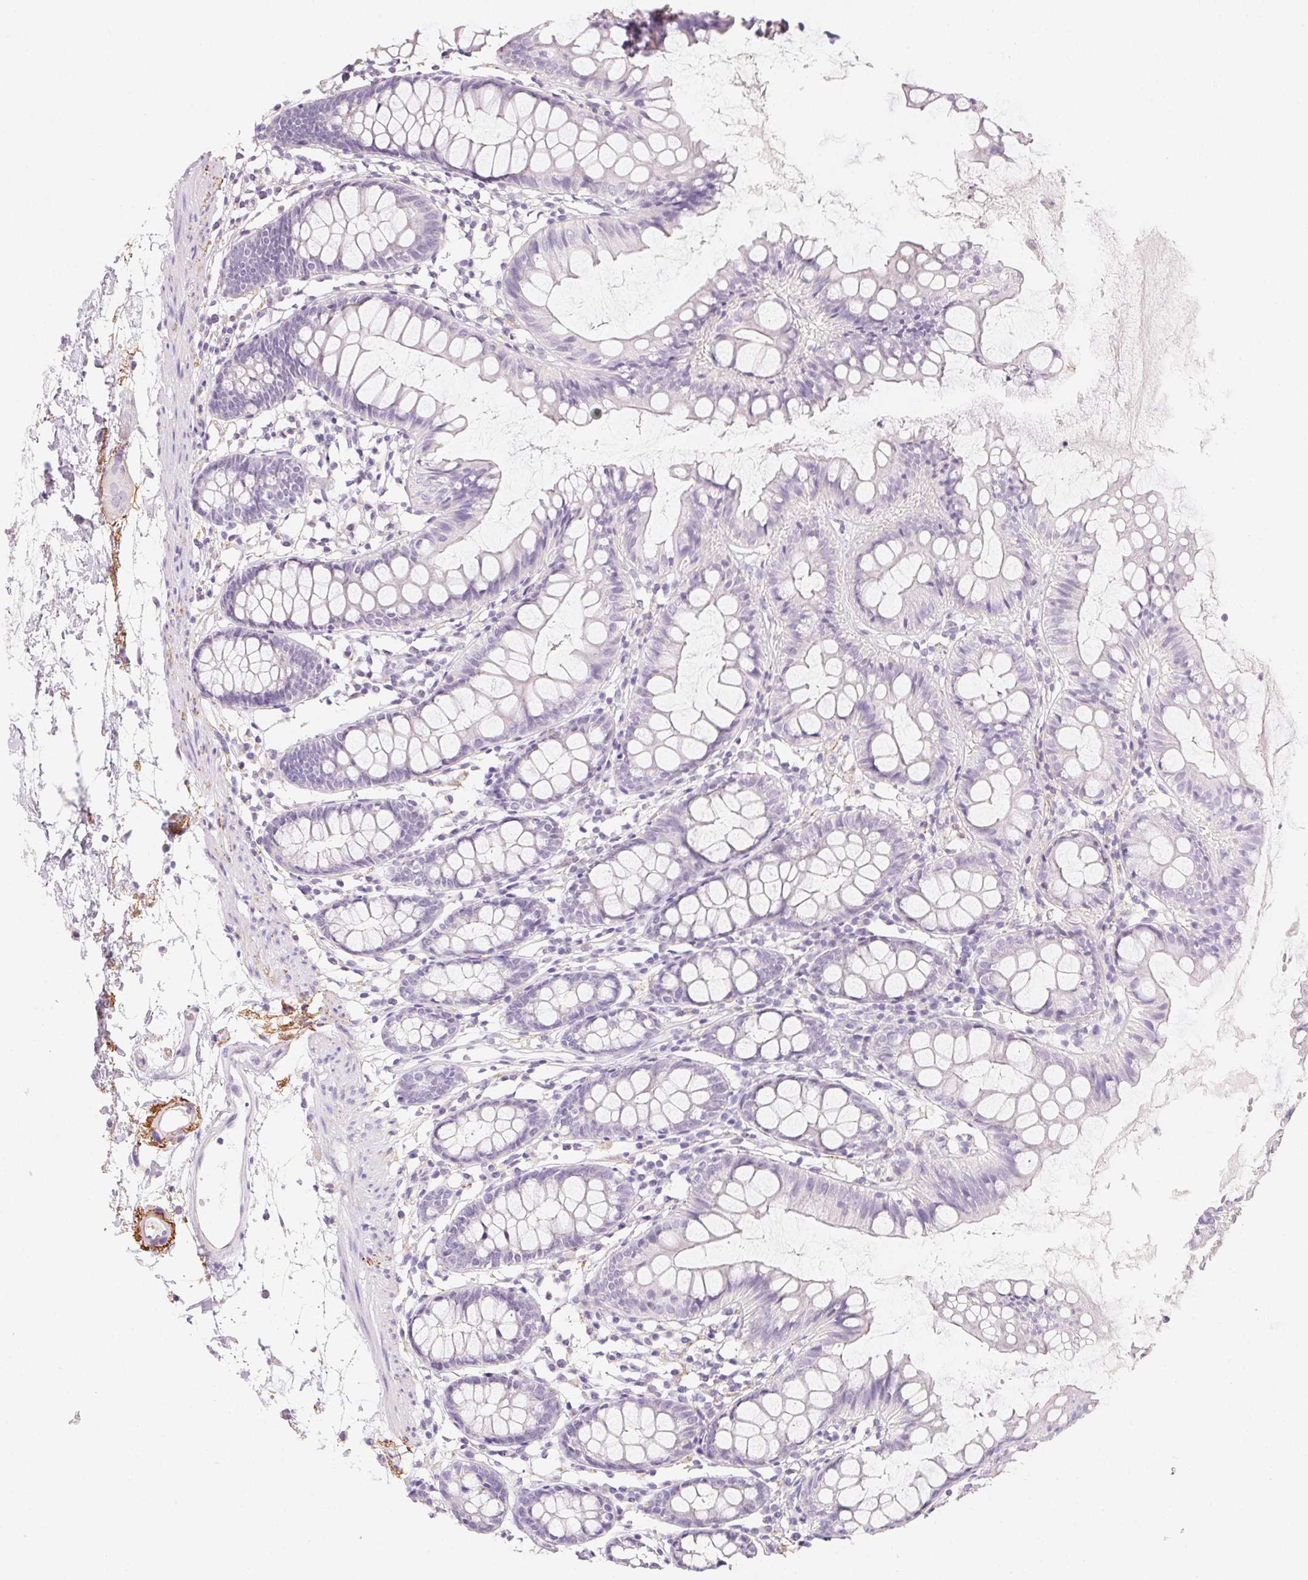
{"staining": {"intensity": "negative", "quantity": "none", "location": "none"}, "tissue": "colon", "cell_type": "Endothelial cells", "image_type": "normal", "snomed": [{"axis": "morphology", "description": "Normal tissue, NOS"}, {"axis": "topography", "description": "Colon"}], "caption": "This is an immunohistochemistry (IHC) photomicrograph of normal human colon. There is no positivity in endothelial cells.", "gene": "MYL4", "patient": {"sex": "female", "age": 84}}